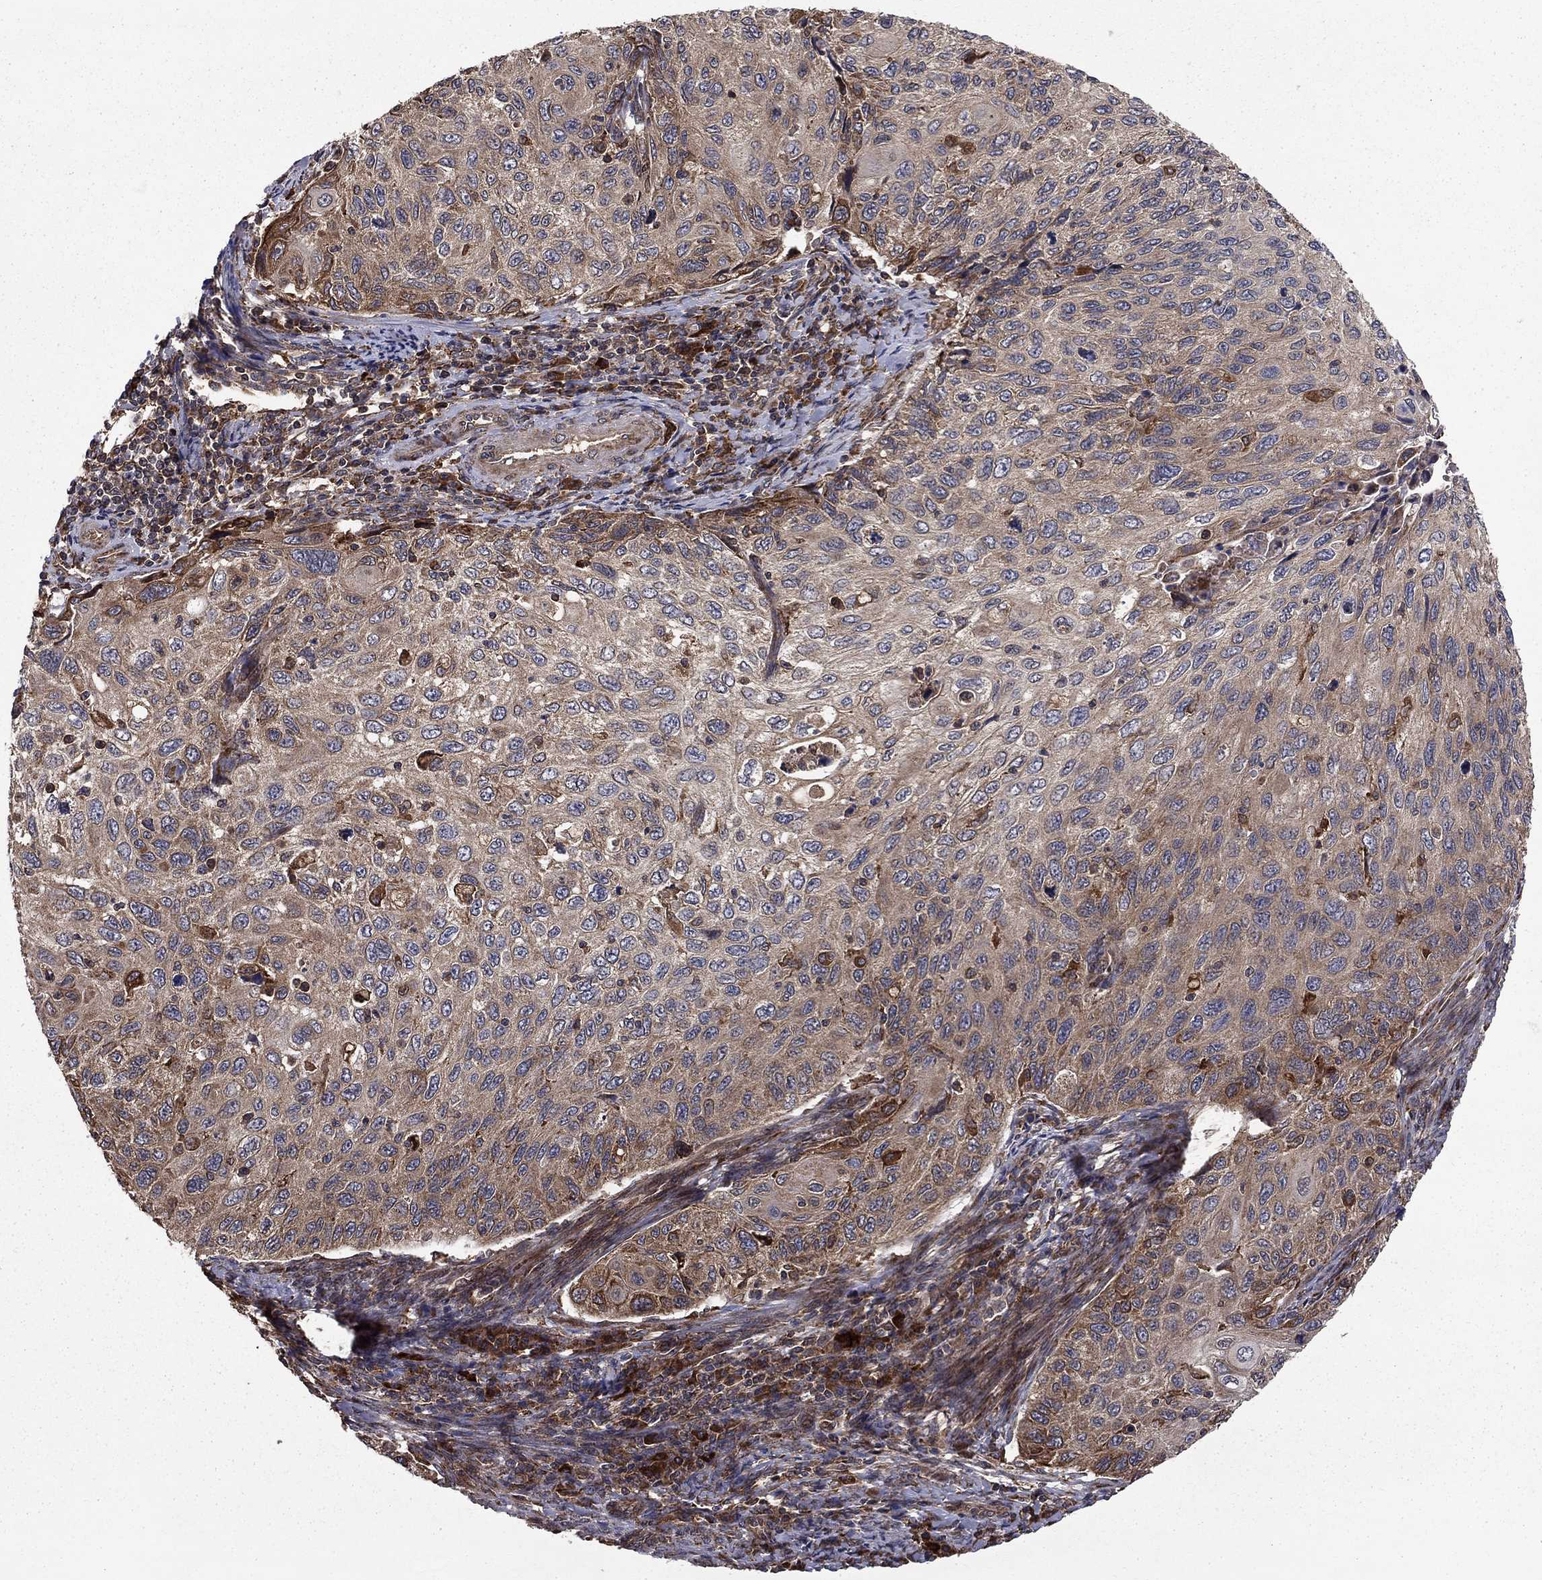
{"staining": {"intensity": "weak", "quantity": ">75%", "location": "cytoplasmic/membranous"}, "tissue": "cervical cancer", "cell_type": "Tumor cells", "image_type": "cancer", "snomed": [{"axis": "morphology", "description": "Squamous cell carcinoma, NOS"}, {"axis": "topography", "description": "Cervix"}], "caption": "Weak cytoplasmic/membranous positivity is seen in approximately >75% of tumor cells in squamous cell carcinoma (cervical). Immunohistochemistry stains the protein in brown and the nuclei are stained blue.", "gene": "BABAM2", "patient": {"sex": "female", "age": 70}}